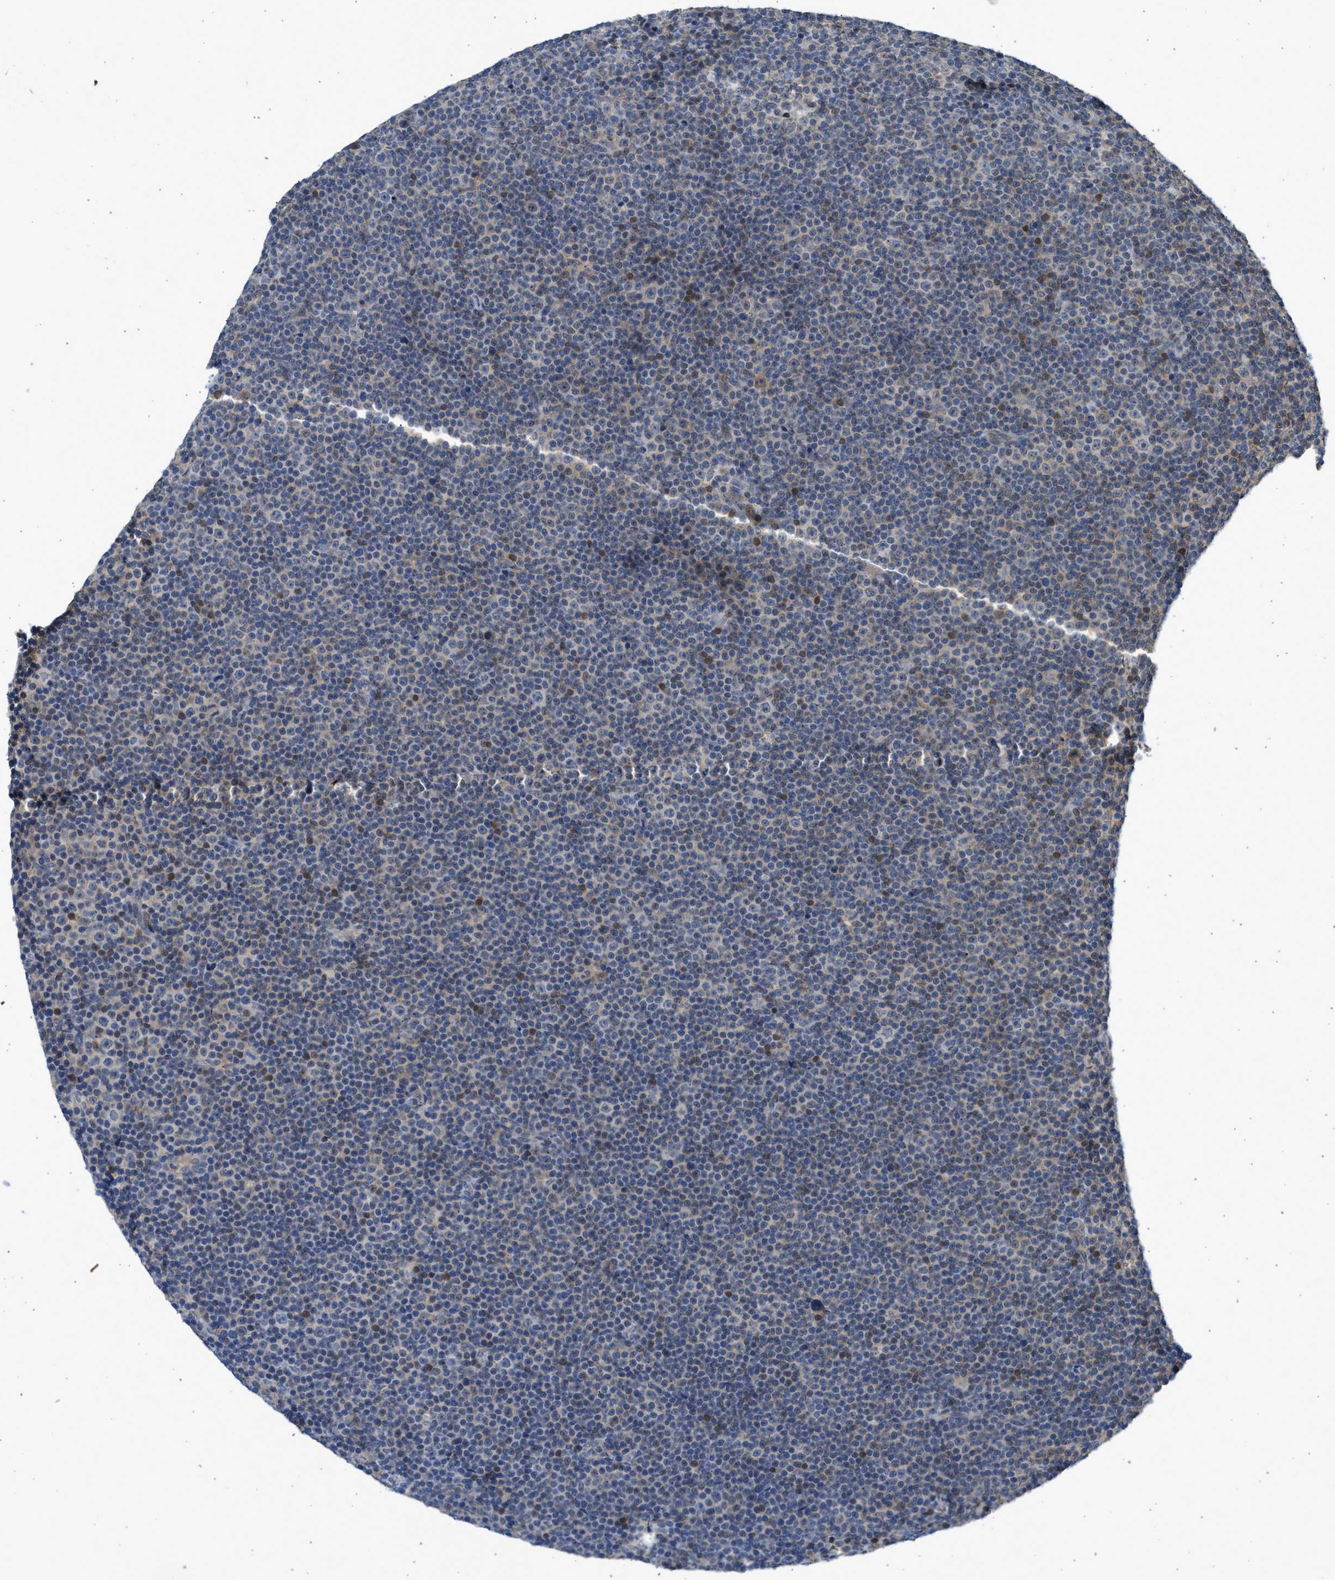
{"staining": {"intensity": "weak", "quantity": "<25%", "location": "cytoplasmic/membranous"}, "tissue": "lymphoma", "cell_type": "Tumor cells", "image_type": "cancer", "snomed": [{"axis": "morphology", "description": "Malignant lymphoma, non-Hodgkin's type, Low grade"}, {"axis": "topography", "description": "Lymph node"}], "caption": "Immunohistochemical staining of lymphoma exhibits no significant expression in tumor cells. (Brightfield microscopy of DAB immunohistochemistry (IHC) at high magnification).", "gene": "MAPK7", "patient": {"sex": "female", "age": 67}}